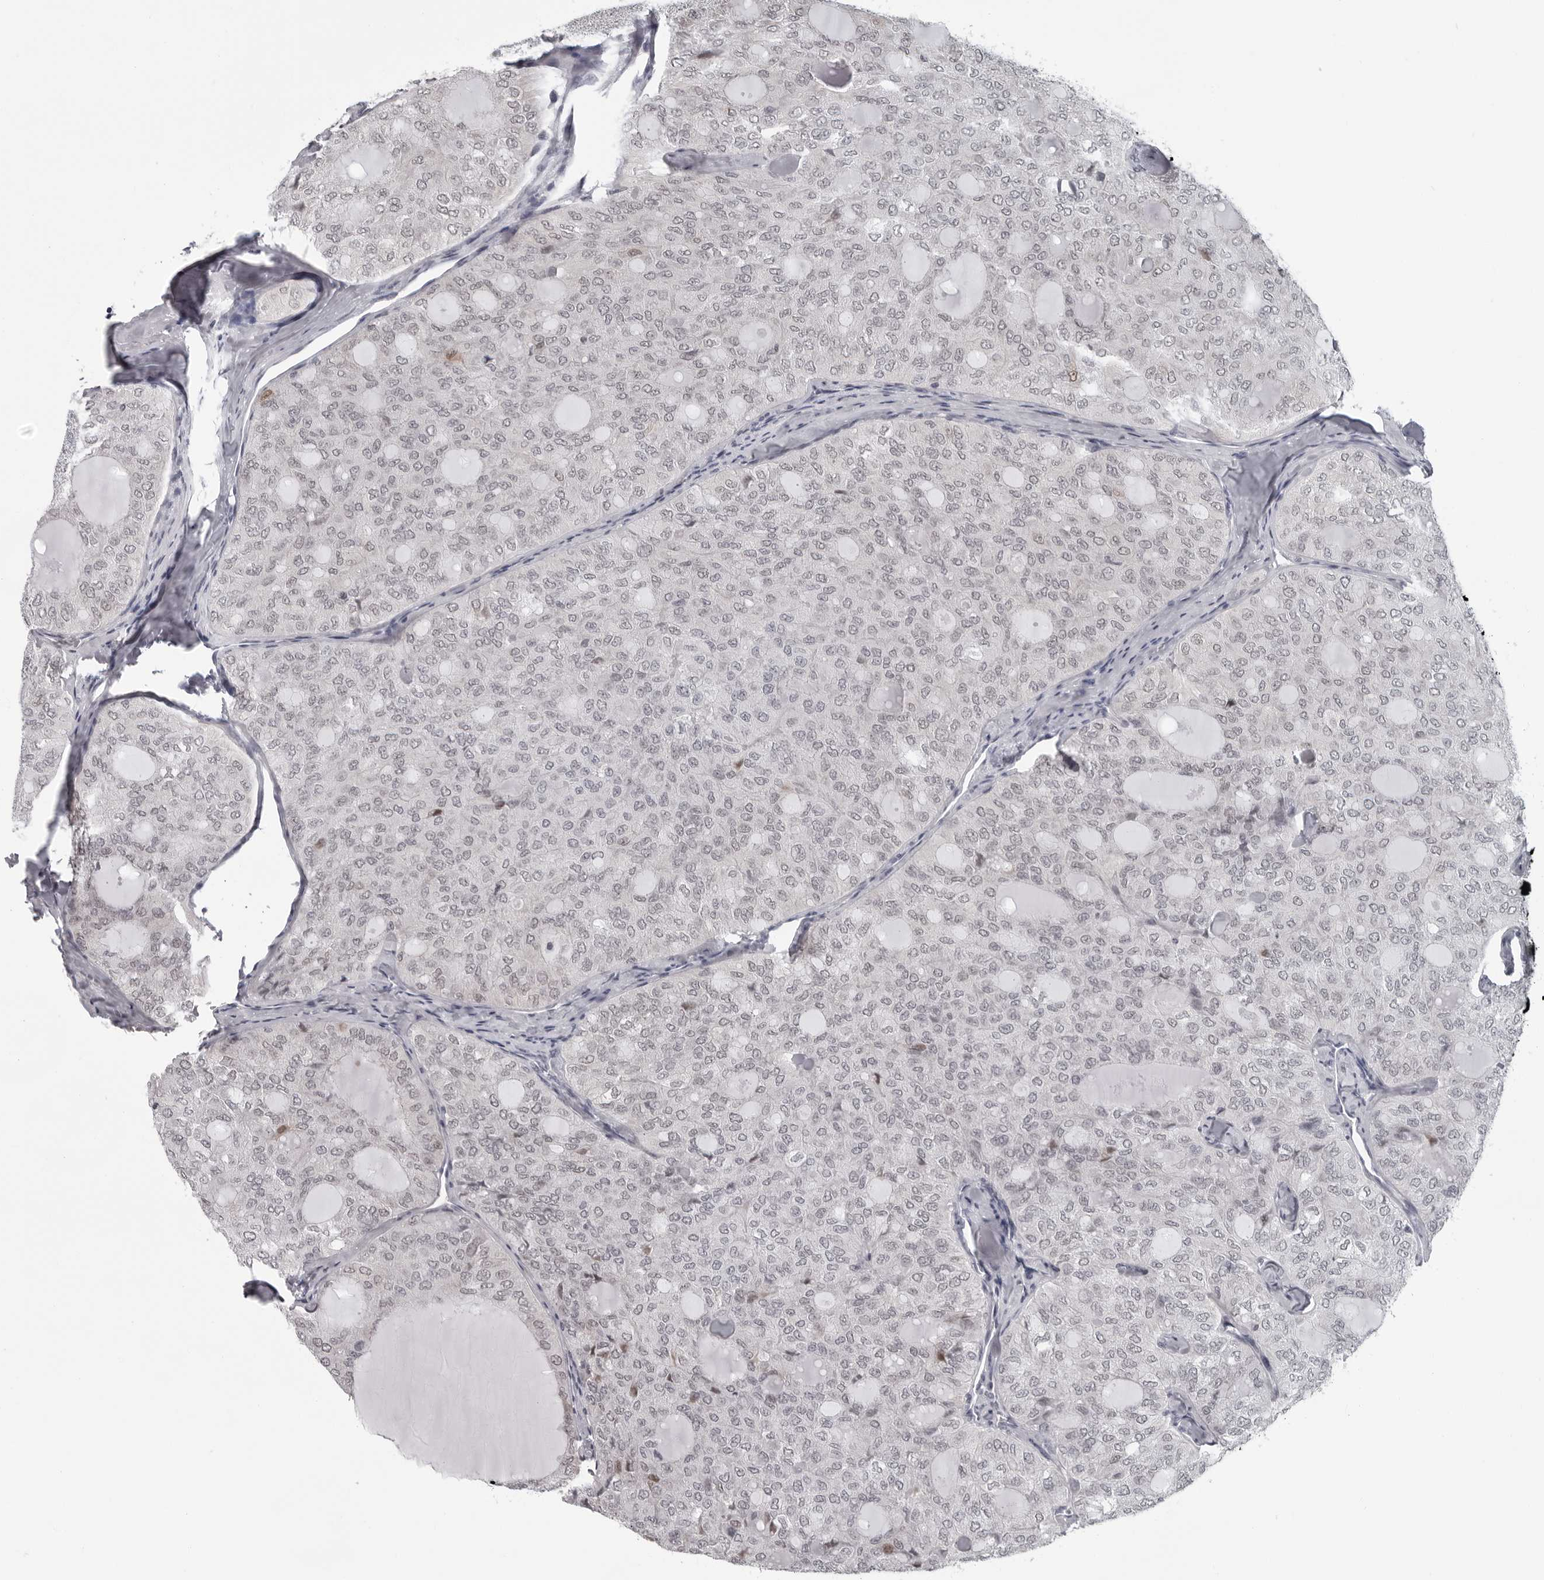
{"staining": {"intensity": "negative", "quantity": "none", "location": "none"}, "tissue": "thyroid cancer", "cell_type": "Tumor cells", "image_type": "cancer", "snomed": [{"axis": "morphology", "description": "Follicular adenoma carcinoma, NOS"}, {"axis": "topography", "description": "Thyroid gland"}], "caption": "Tumor cells show no significant staining in thyroid cancer.", "gene": "LZIC", "patient": {"sex": "male", "age": 75}}